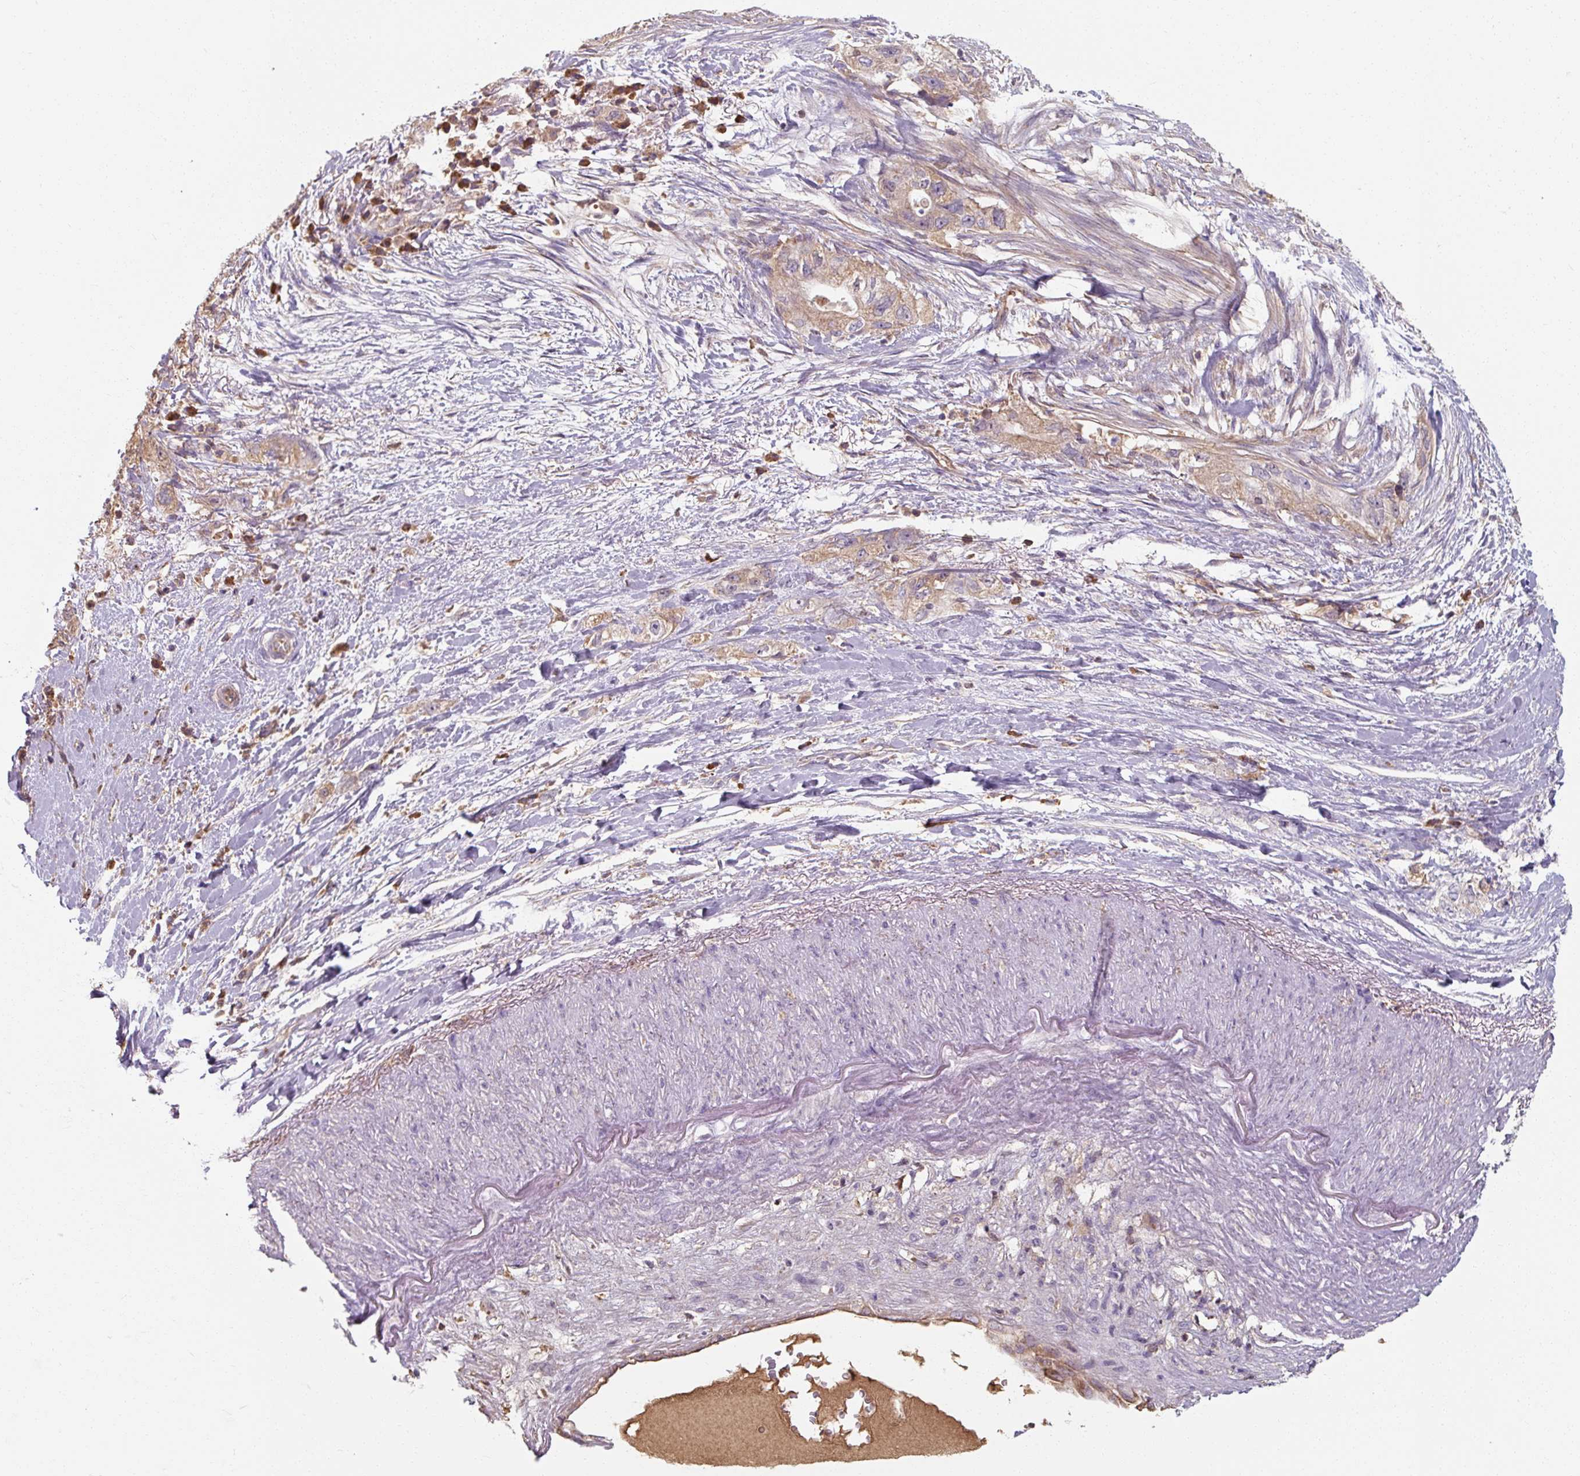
{"staining": {"intensity": "weak", "quantity": ">75%", "location": "cytoplasmic/membranous"}, "tissue": "pancreatic cancer", "cell_type": "Tumor cells", "image_type": "cancer", "snomed": [{"axis": "morphology", "description": "Adenocarcinoma, NOS"}, {"axis": "topography", "description": "Pancreas"}], "caption": "Immunohistochemical staining of human pancreatic adenocarcinoma reveals weak cytoplasmic/membranous protein staining in about >75% of tumor cells.", "gene": "TSEN54", "patient": {"sex": "female", "age": 73}}